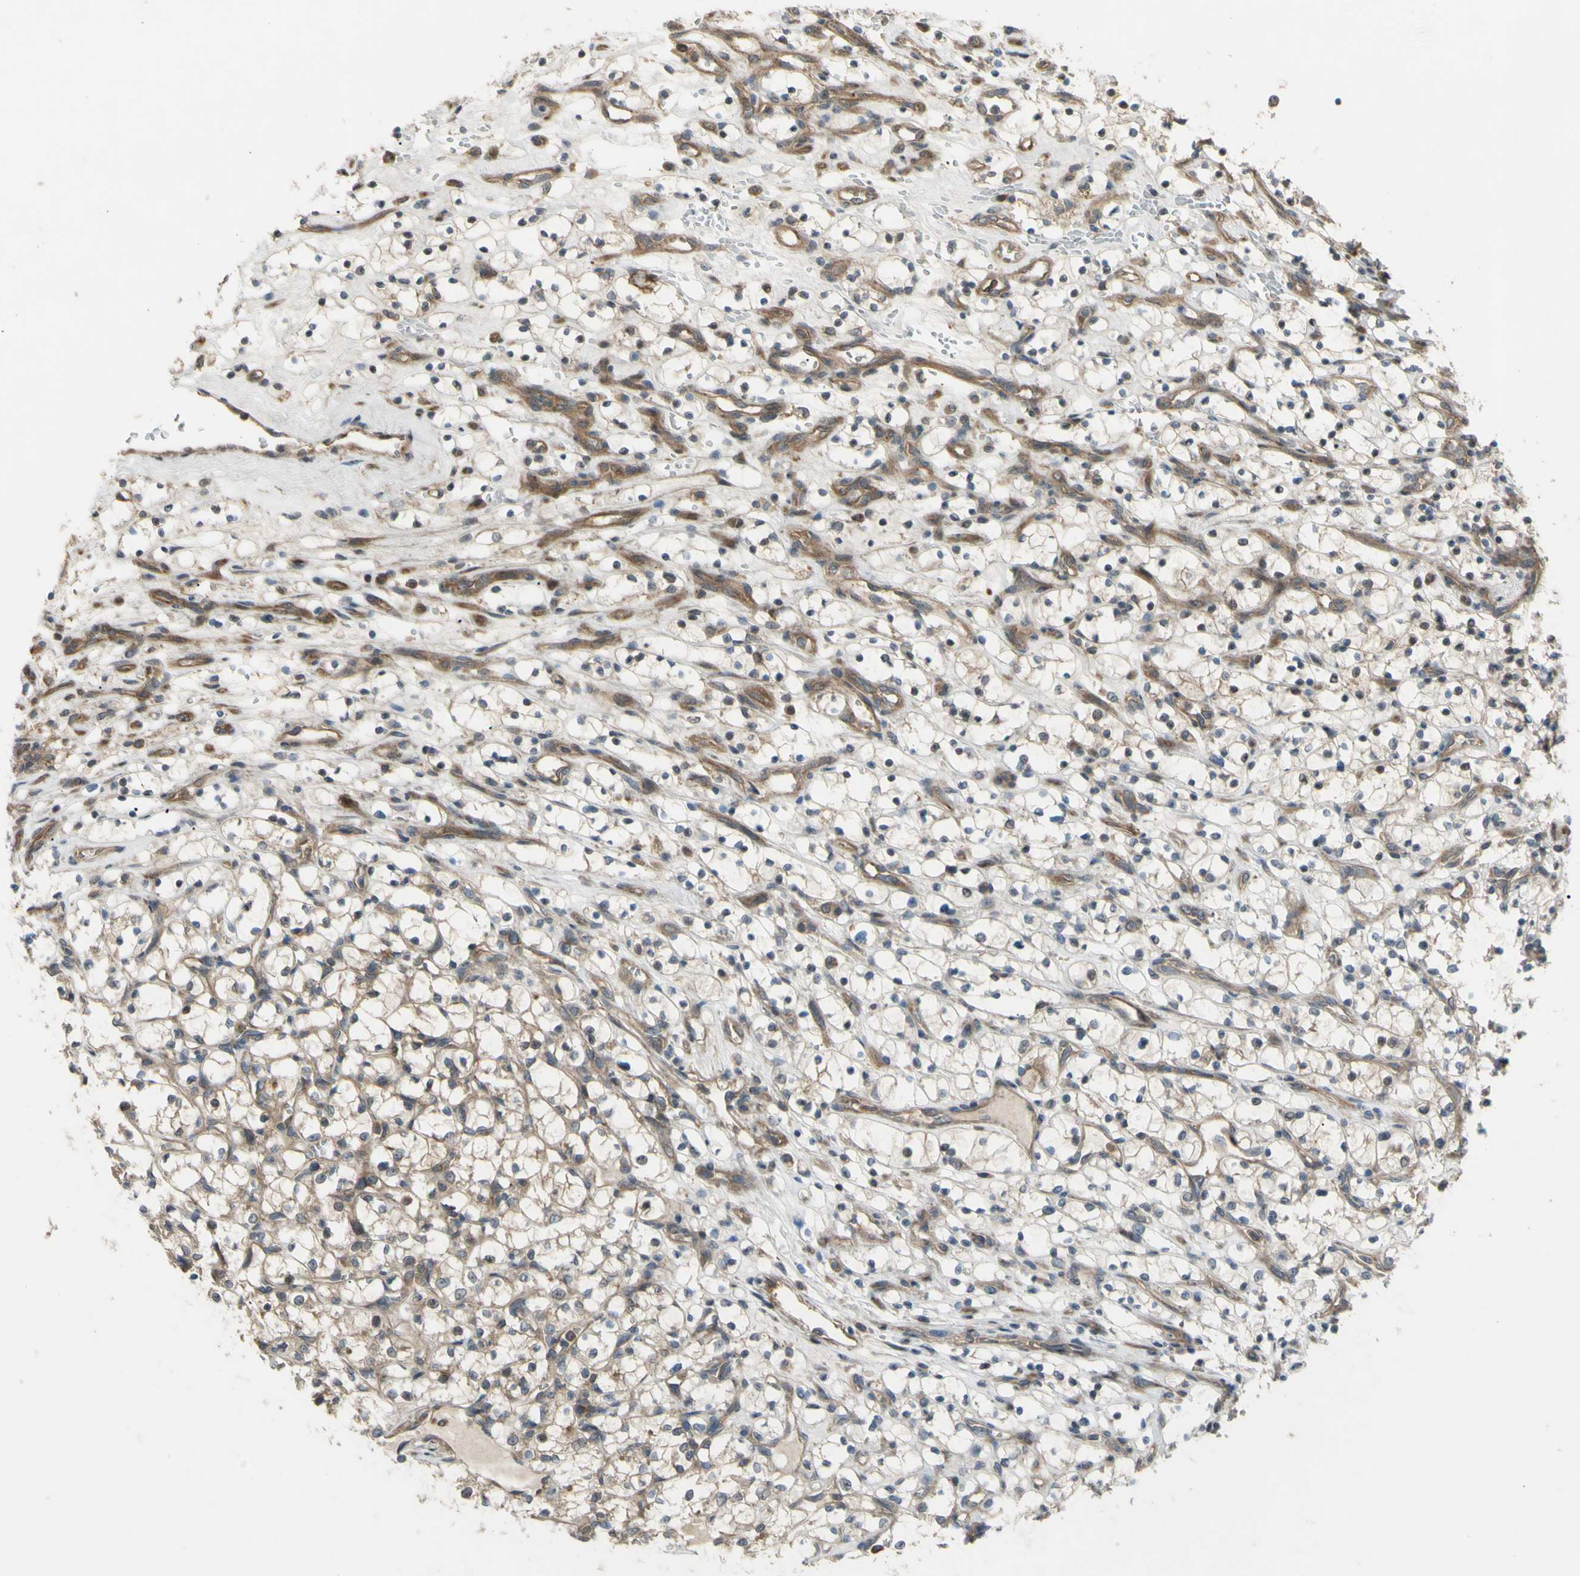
{"staining": {"intensity": "weak", "quantity": ">75%", "location": "cytoplasmic/membranous"}, "tissue": "renal cancer", "cell_type": "Tumor cells", "image_type": "cancer", "snomed": [{"axis": "morphology", "description": "Adenocarcinoma, NOS"}, {"axis": "topography", "description": "Kidney"}], "caption": "Renal cancer was stained to show a protein in brown. There is low levels of weak cytoplasmic/membranous positivity in approximately >75% of tumor cells. The protein of interest is shown in brown color, while the nuclei are stained blue.", "gene": "FLII", "patient": {"sex": "female", "age": 69}}